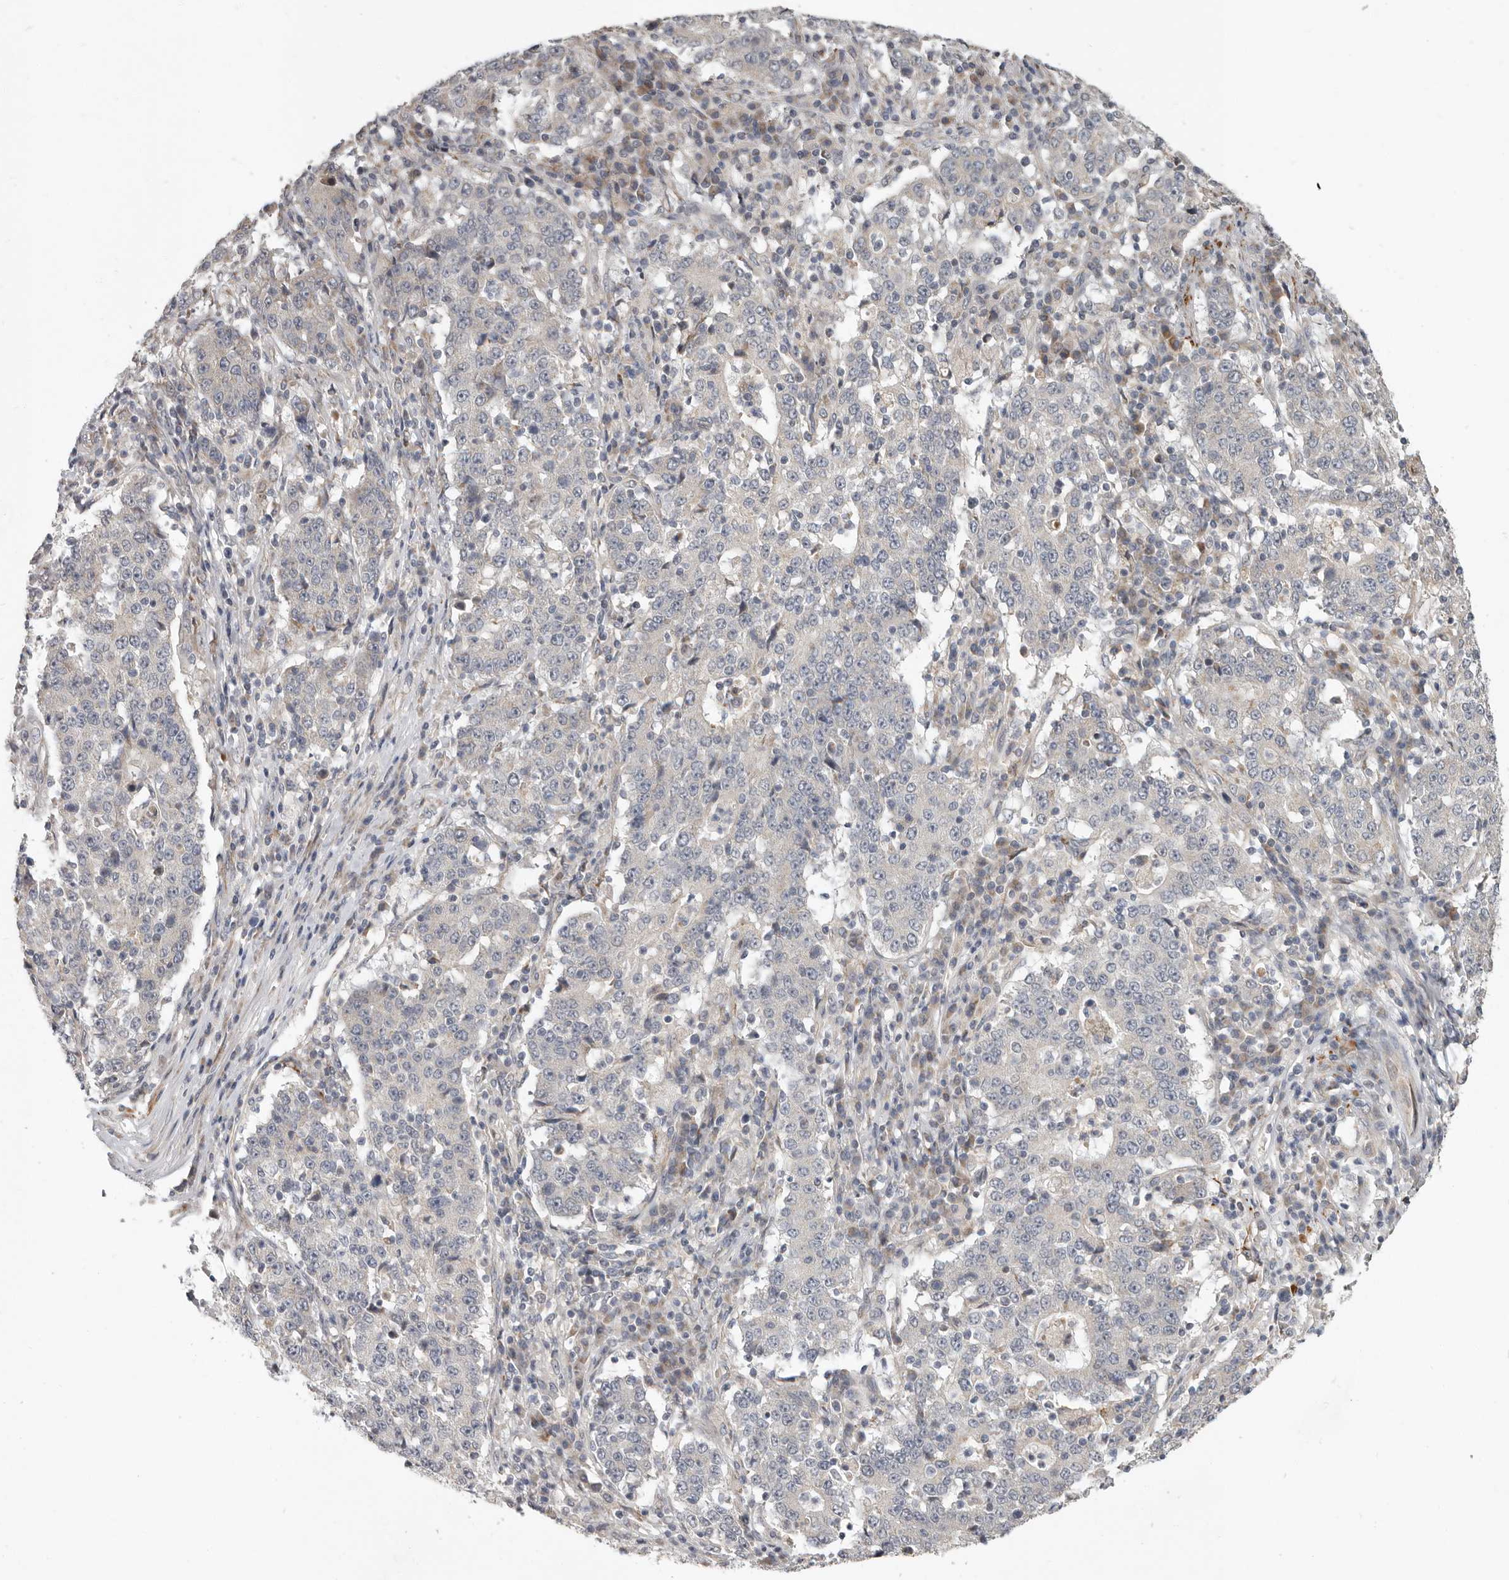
{"staining": {"intensity": "negative", "quantity": "none", "location": "none"}, "tissue": "stomach cancer", "cell_type": "Tumor cells", "image_type": "cancer", "snomed": [{"axis": "morphology", "description": "Adenocarcinoma, NOS"}, {"axis": "topography", "description": "Stomach"}], "caption": "Tumor cells are negative for brown protein staining in adenocarcinoma (stomach). (DAB (3,3'-diaminobenzidine) immunohistochemistry with hematoxylin counter stain).", "gene": "UNK", "patient": {"sex": "male", "age": 59}}